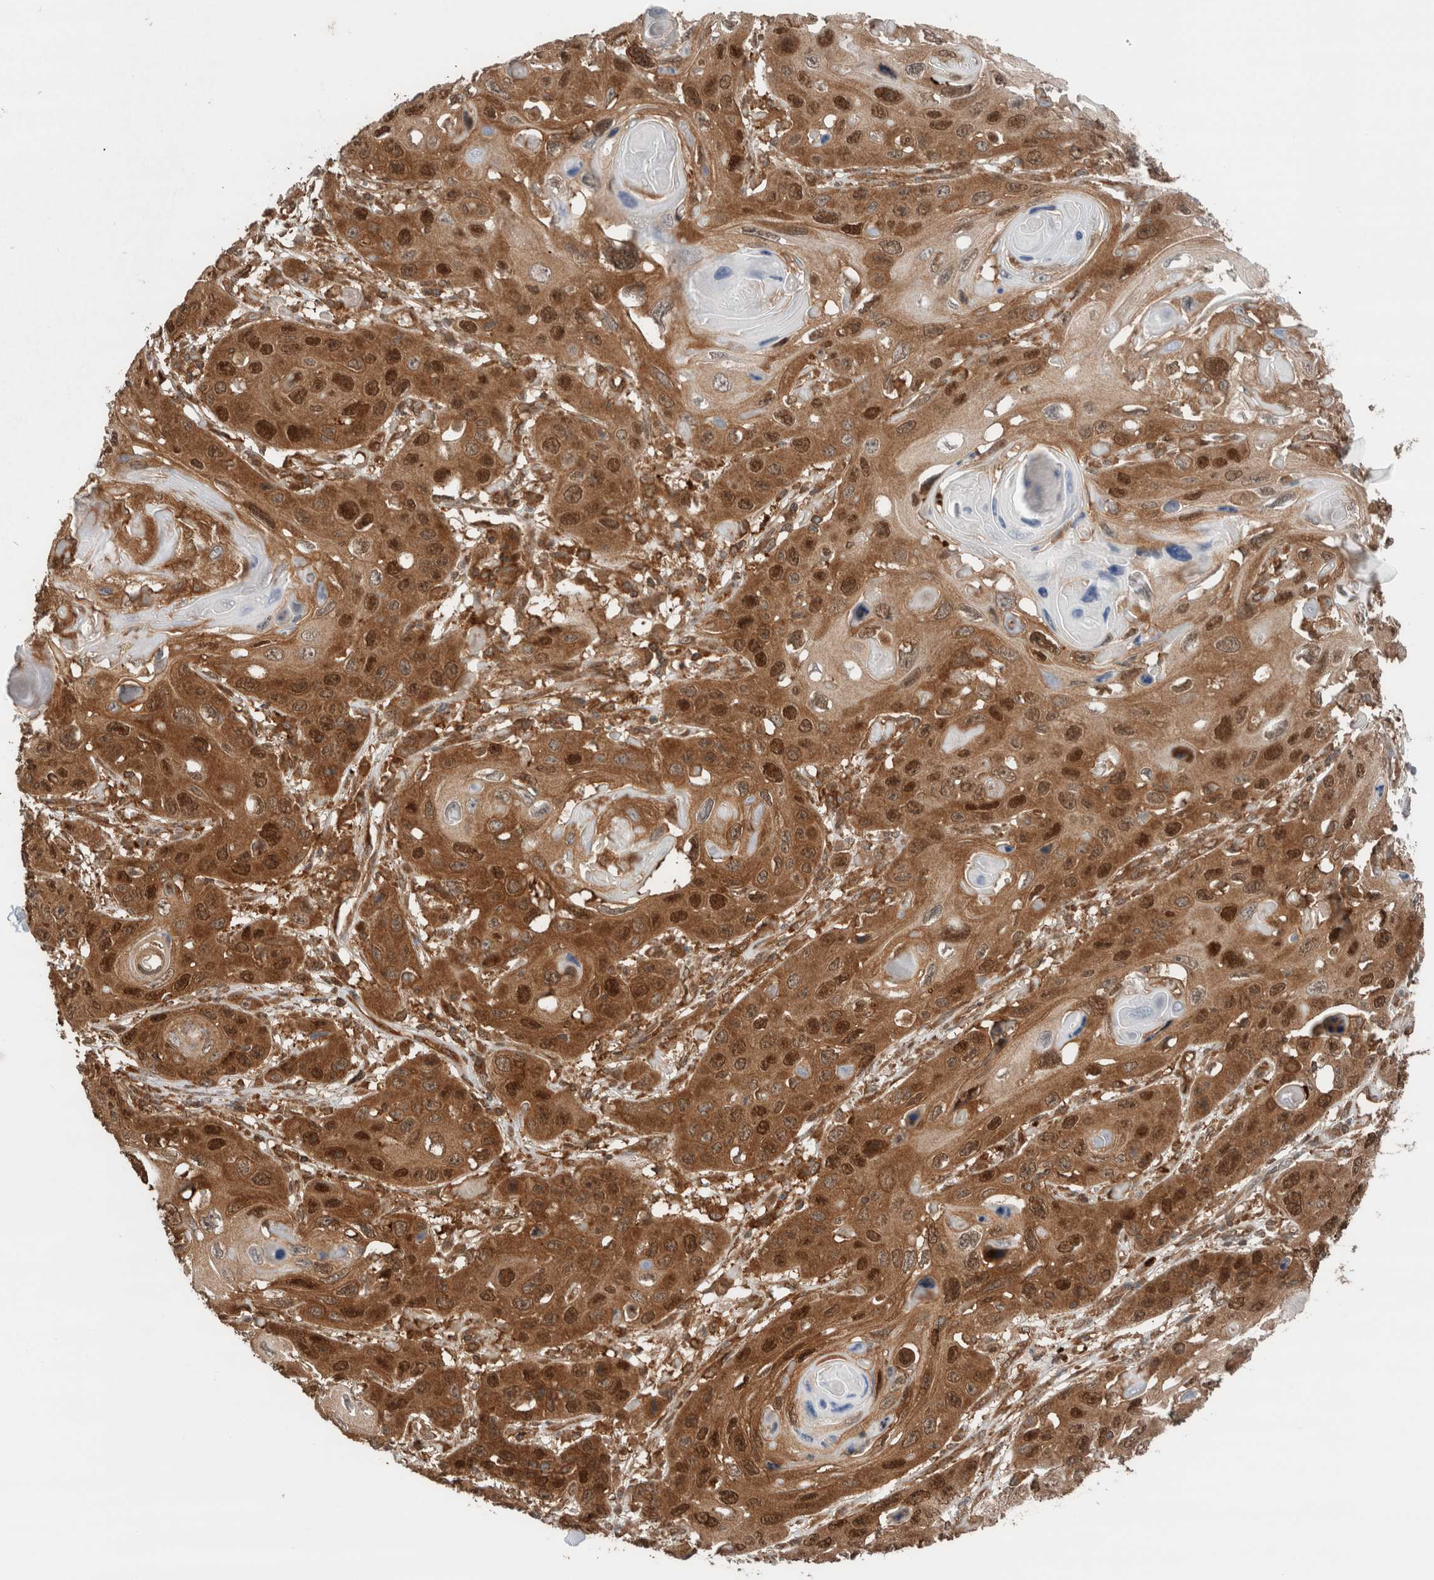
{"staining": {"intensity": "strong", "quantity": ">75%", "location": "cytoplasmic/membranous,nuclear"}, "tissue": "skin cancer", "cell_type": "Tumor cells", "image_type": "cancer", "snomed": [{"axis": "morphology", "description": "Squamous cell carcinoma, NOS"}, {"axis": "topography", "description": "Skin"}], "caption": "A high-resolution micrograph shows IHC staining of skin squamous cell carcinoma, which reveals strong cytoplasmic/membranous and nuclear expression in approximately >75% of tumor cells.", "gene": "XPNPEP1", "patient": {"sex": "male", "age": 55}}